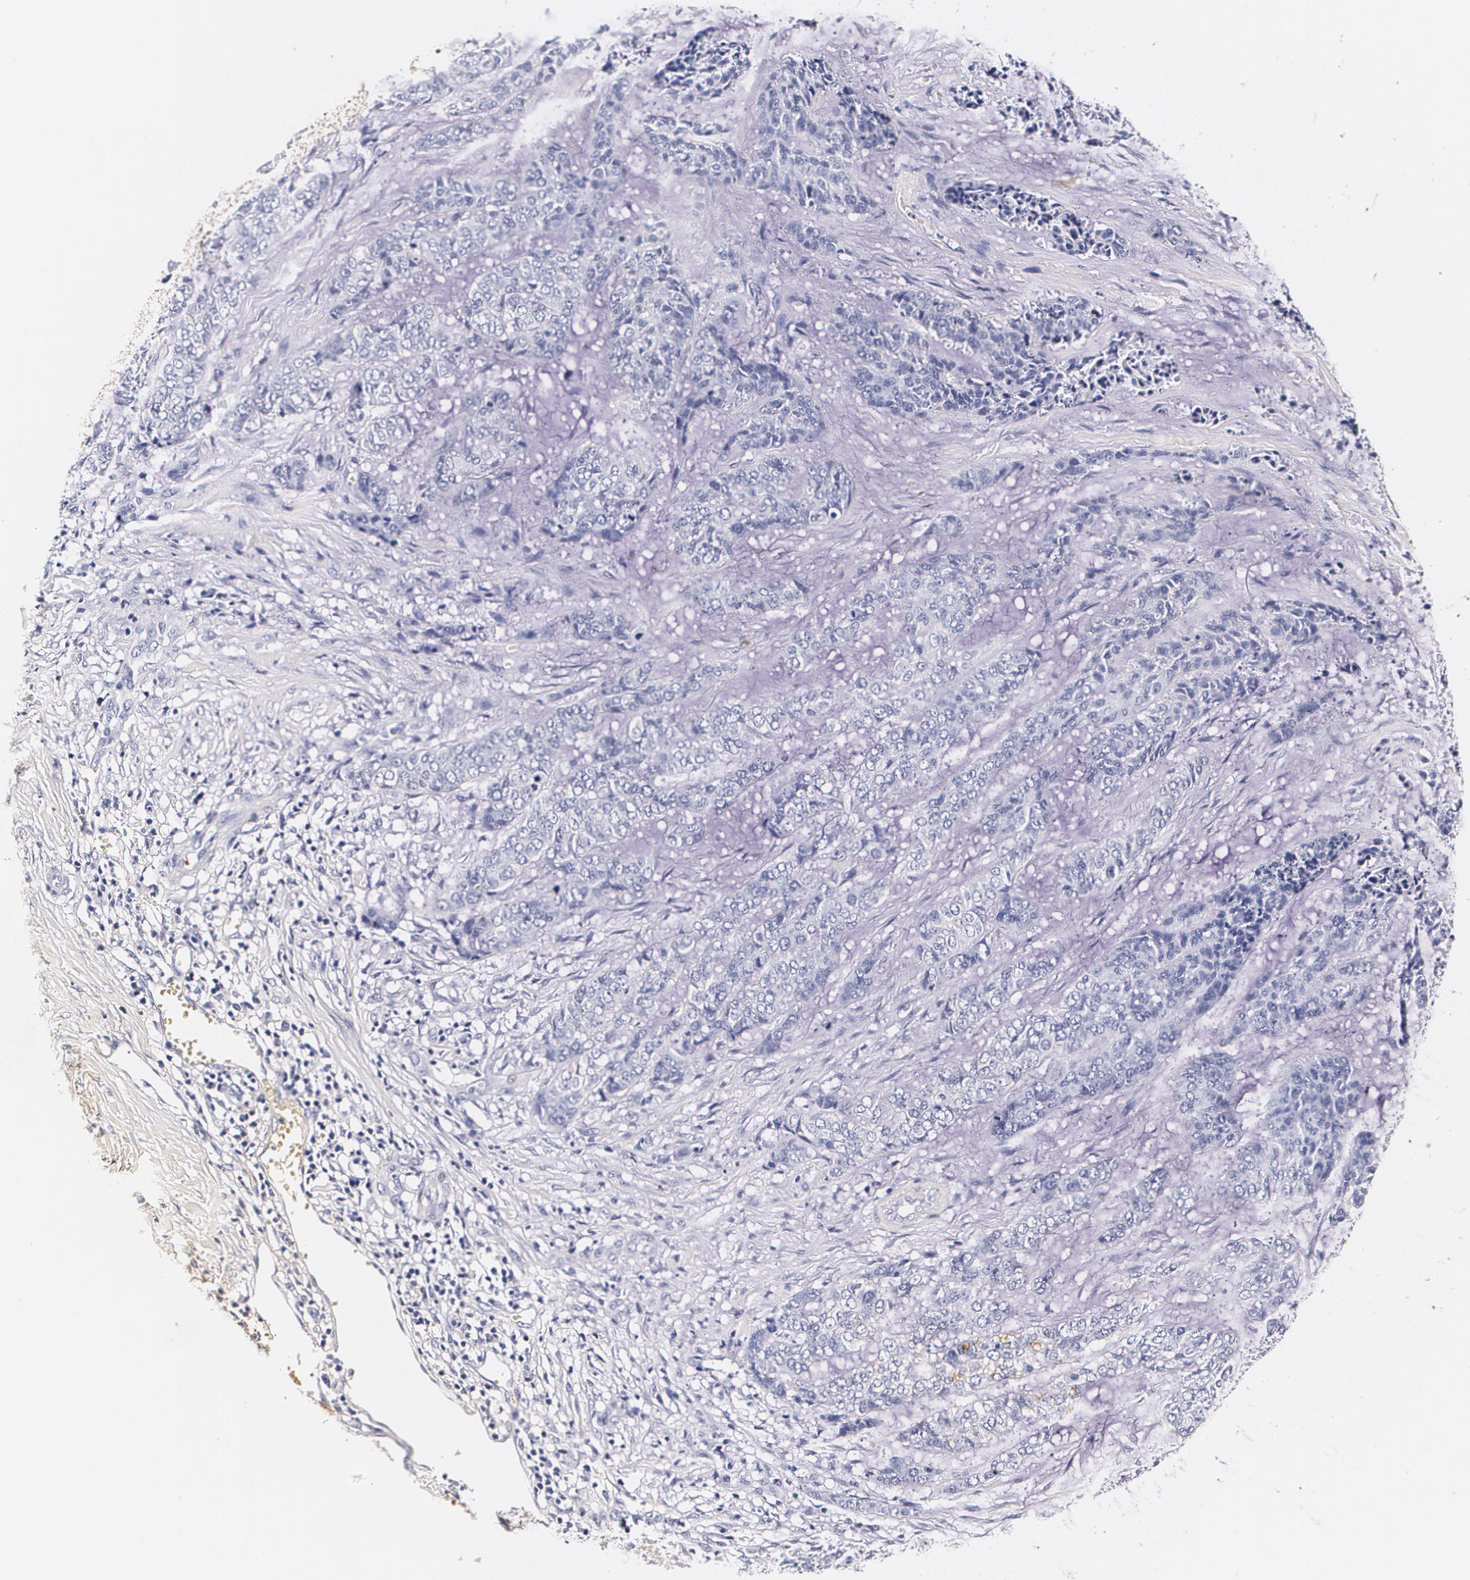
{"staining": {"intensity": "negative", "quantity": "none", "location": "none"}, "tissue": "skin cancer", "cell_type": "Tumor cells", "image_type": "cancer", "snomed": [{"axis": "morphology", "description": "Basal cell carcinoma"}, {"axis": "topography", "description": "Skin"}], "caption": "Immunohistochemistry image of neoplastic tissue: basal cell carcinoma (skin) stained with DAB (3,3'-diaminobenzidine) displays no significant protein positivity in tumor cells. The staining is performed using DAB brown chromogen with nuclei counter-stained in using hematoxylin.", "gene": "TTR", "patient": {"sex": "female", "age": 64}}